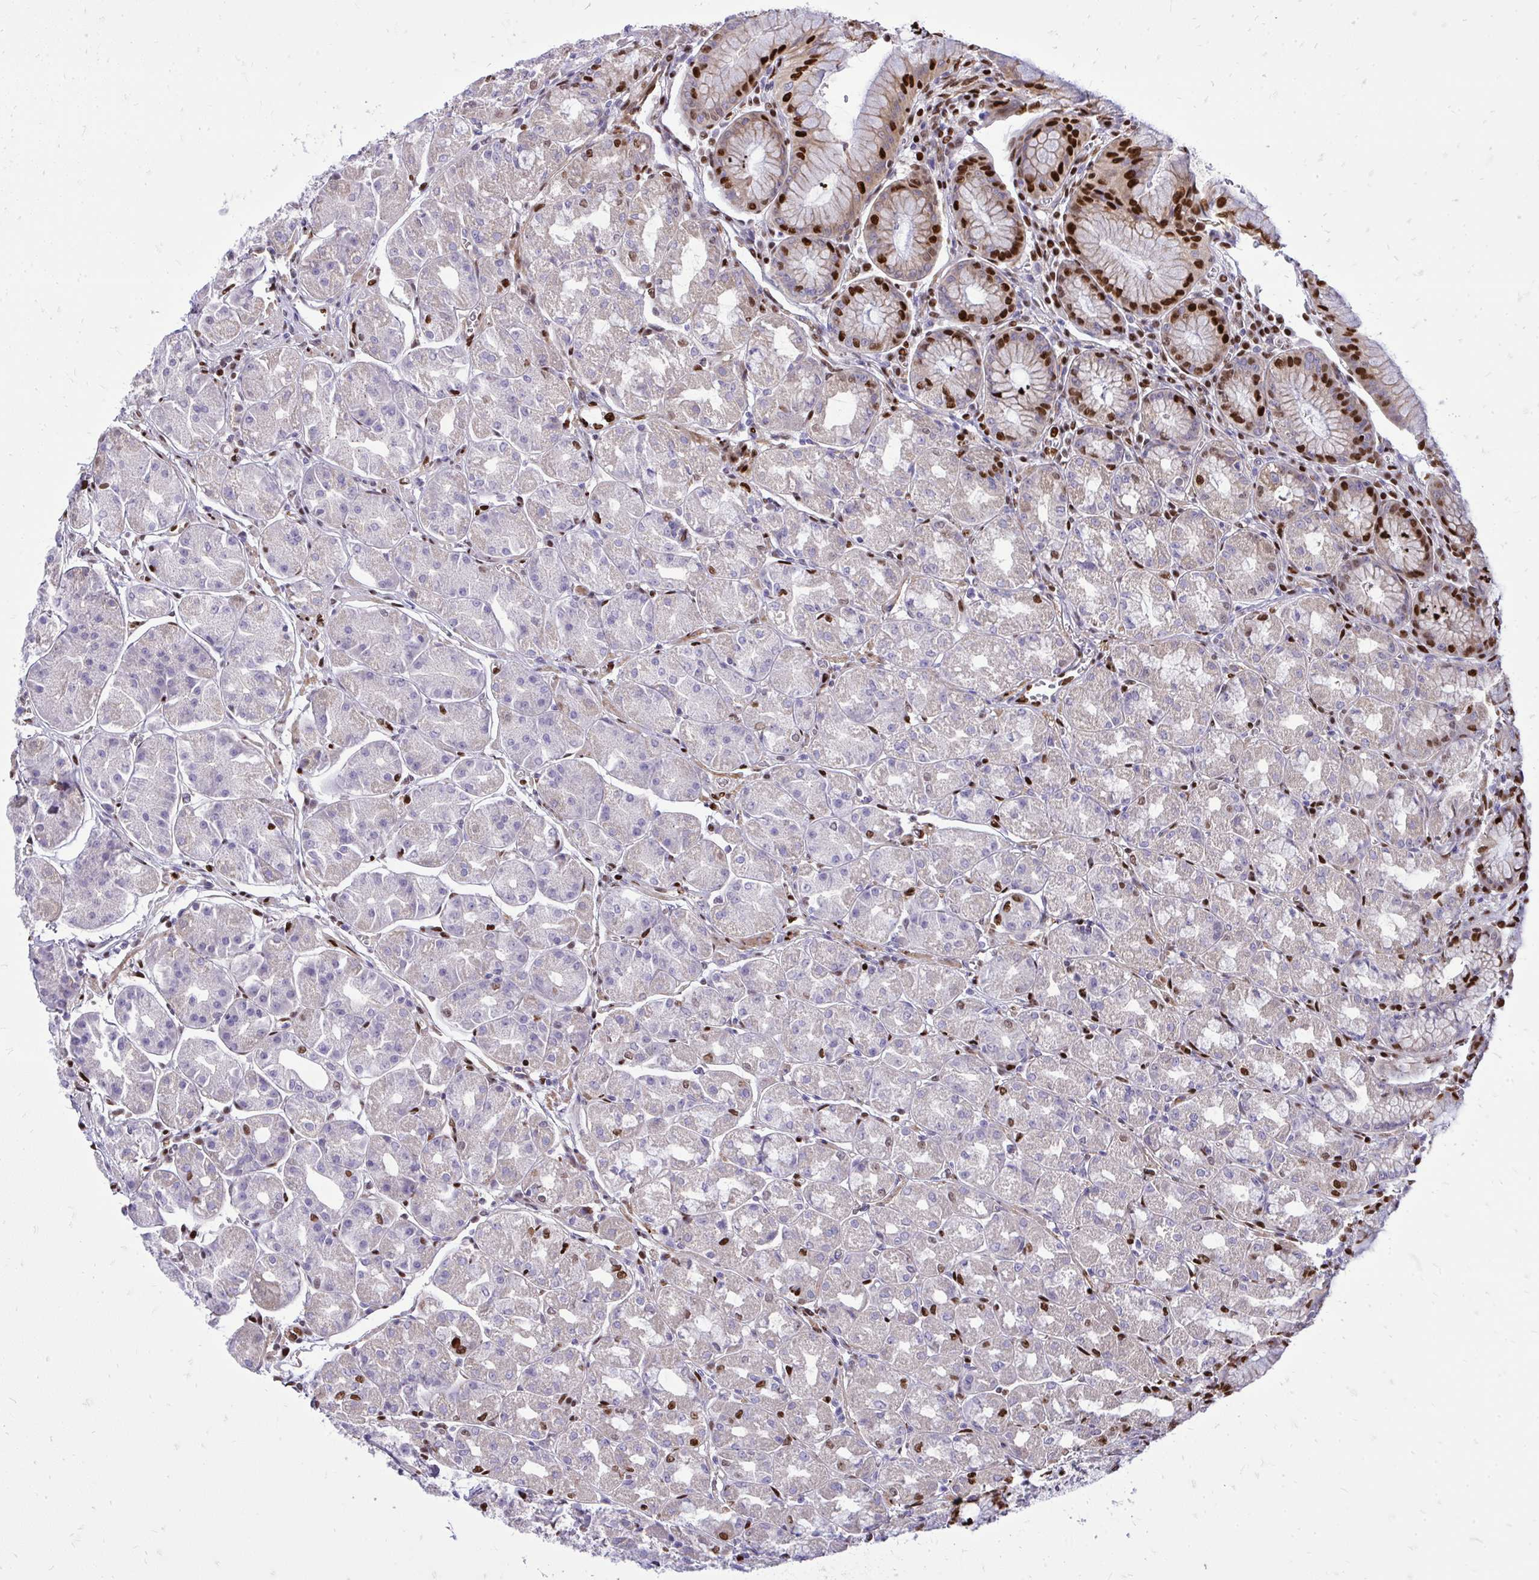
{"staining": {"intensity": "strong", "quantity": "25%-75%", "location": "nuclear"}, "tissue": "stomach", "cell_type": "Glandular cells", "image_type": "normal", "snomed": [{"axis": "morphology", "description": "Normal tissue, NOS"}, {"axis": "topography", "description": "Stomach"}], "caption": "Protein staining of unremarkable stomach shows strong nuclear positivity in approximately 25%-75% of glandular cells.", "gene": "TBL1Y", "patient": {"sex": "male", "age": 55}}